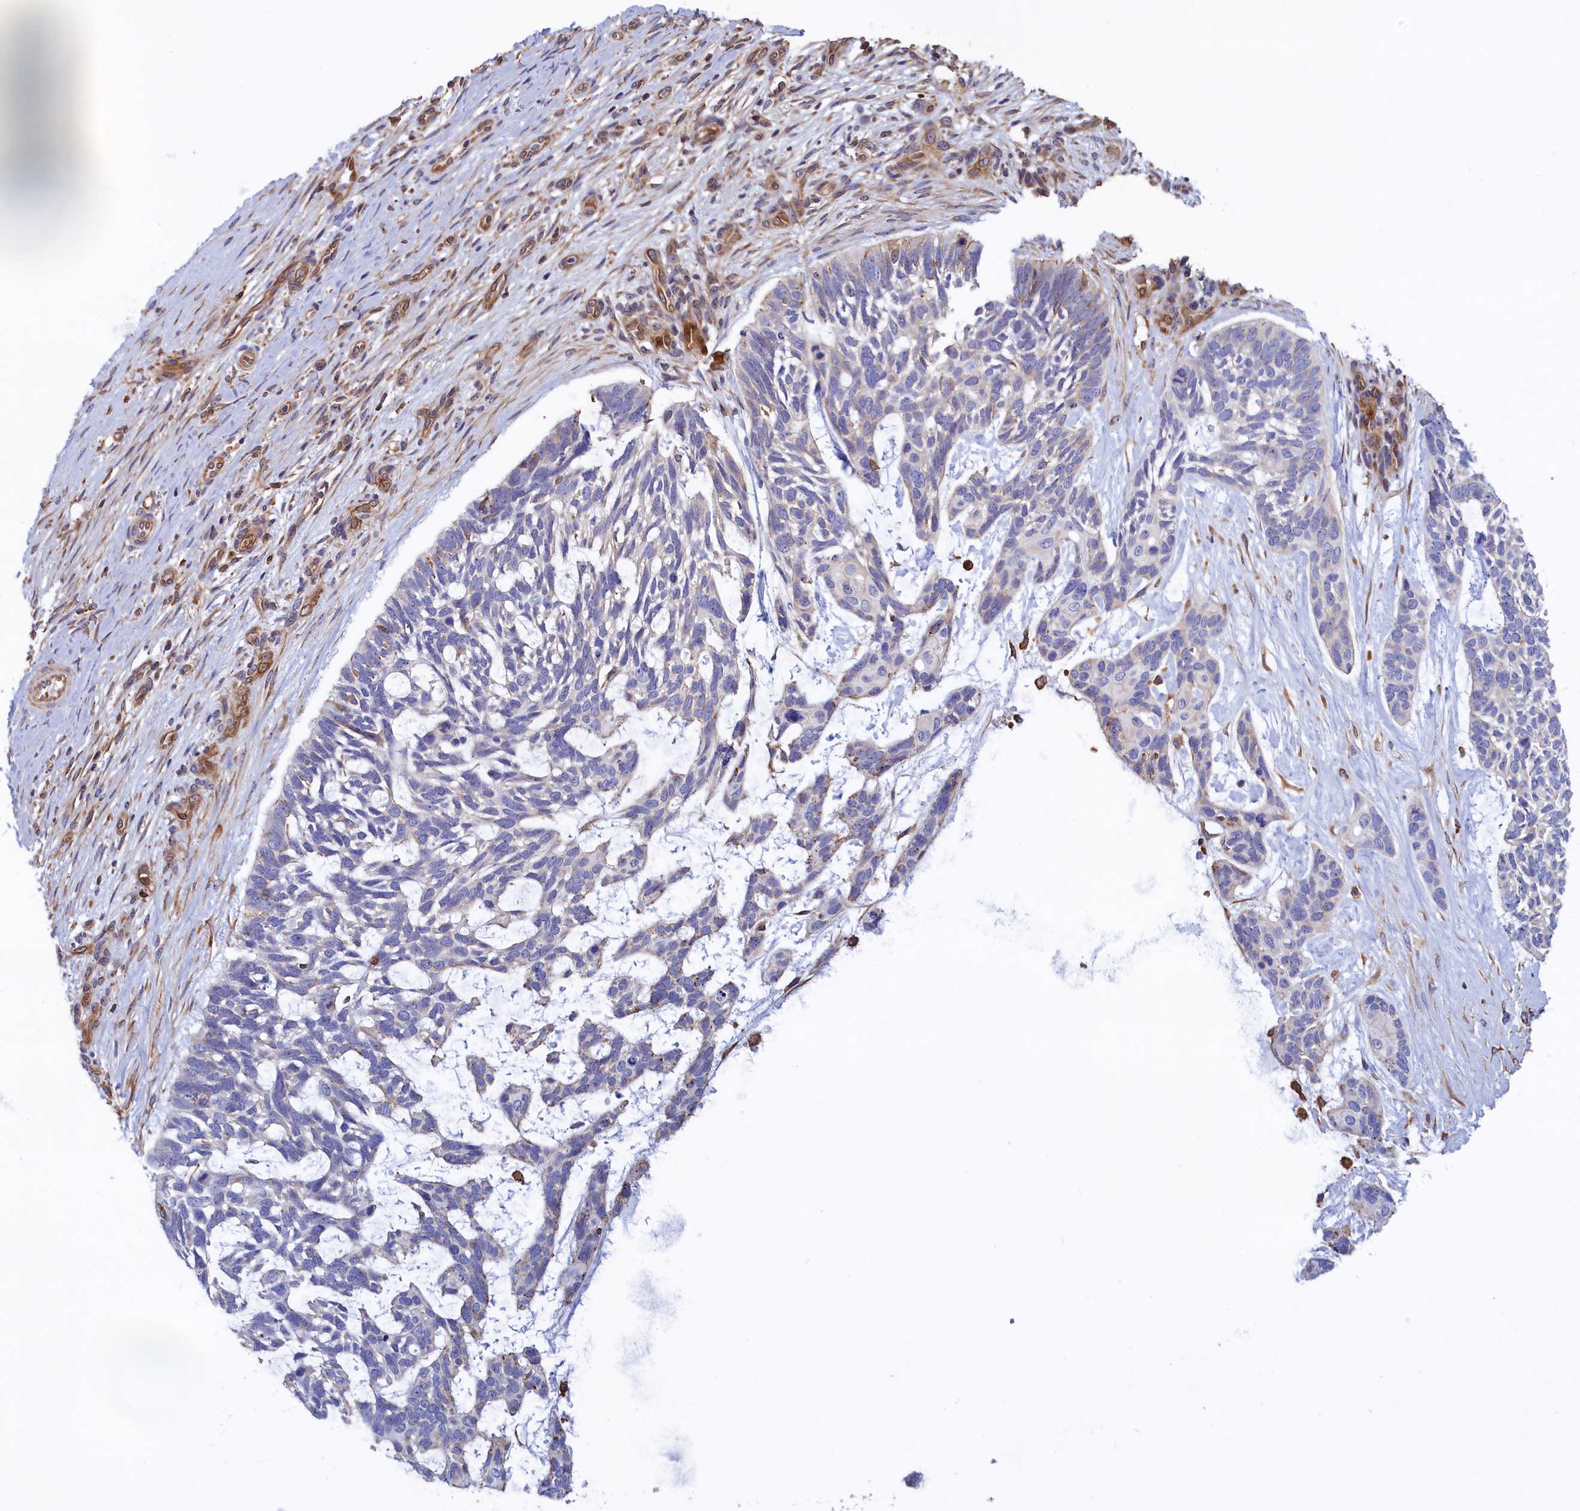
{"staining": {"intensity": "negative", "quantity": "none", "location": "none"}, "tissue": "skin cancer", "cell_type": "Tumor cells", "image_type": "cancer", "snomed": [{"axis": "morphology", "description": "Basal cell carcinoma"}, {"axis": "topography", "description": "Skin"}], "caption": "Tumor cells show no significant positivity in skin cancer.", "gene": "ABCC12", "patient": {"sex": "male", "age": 88}}